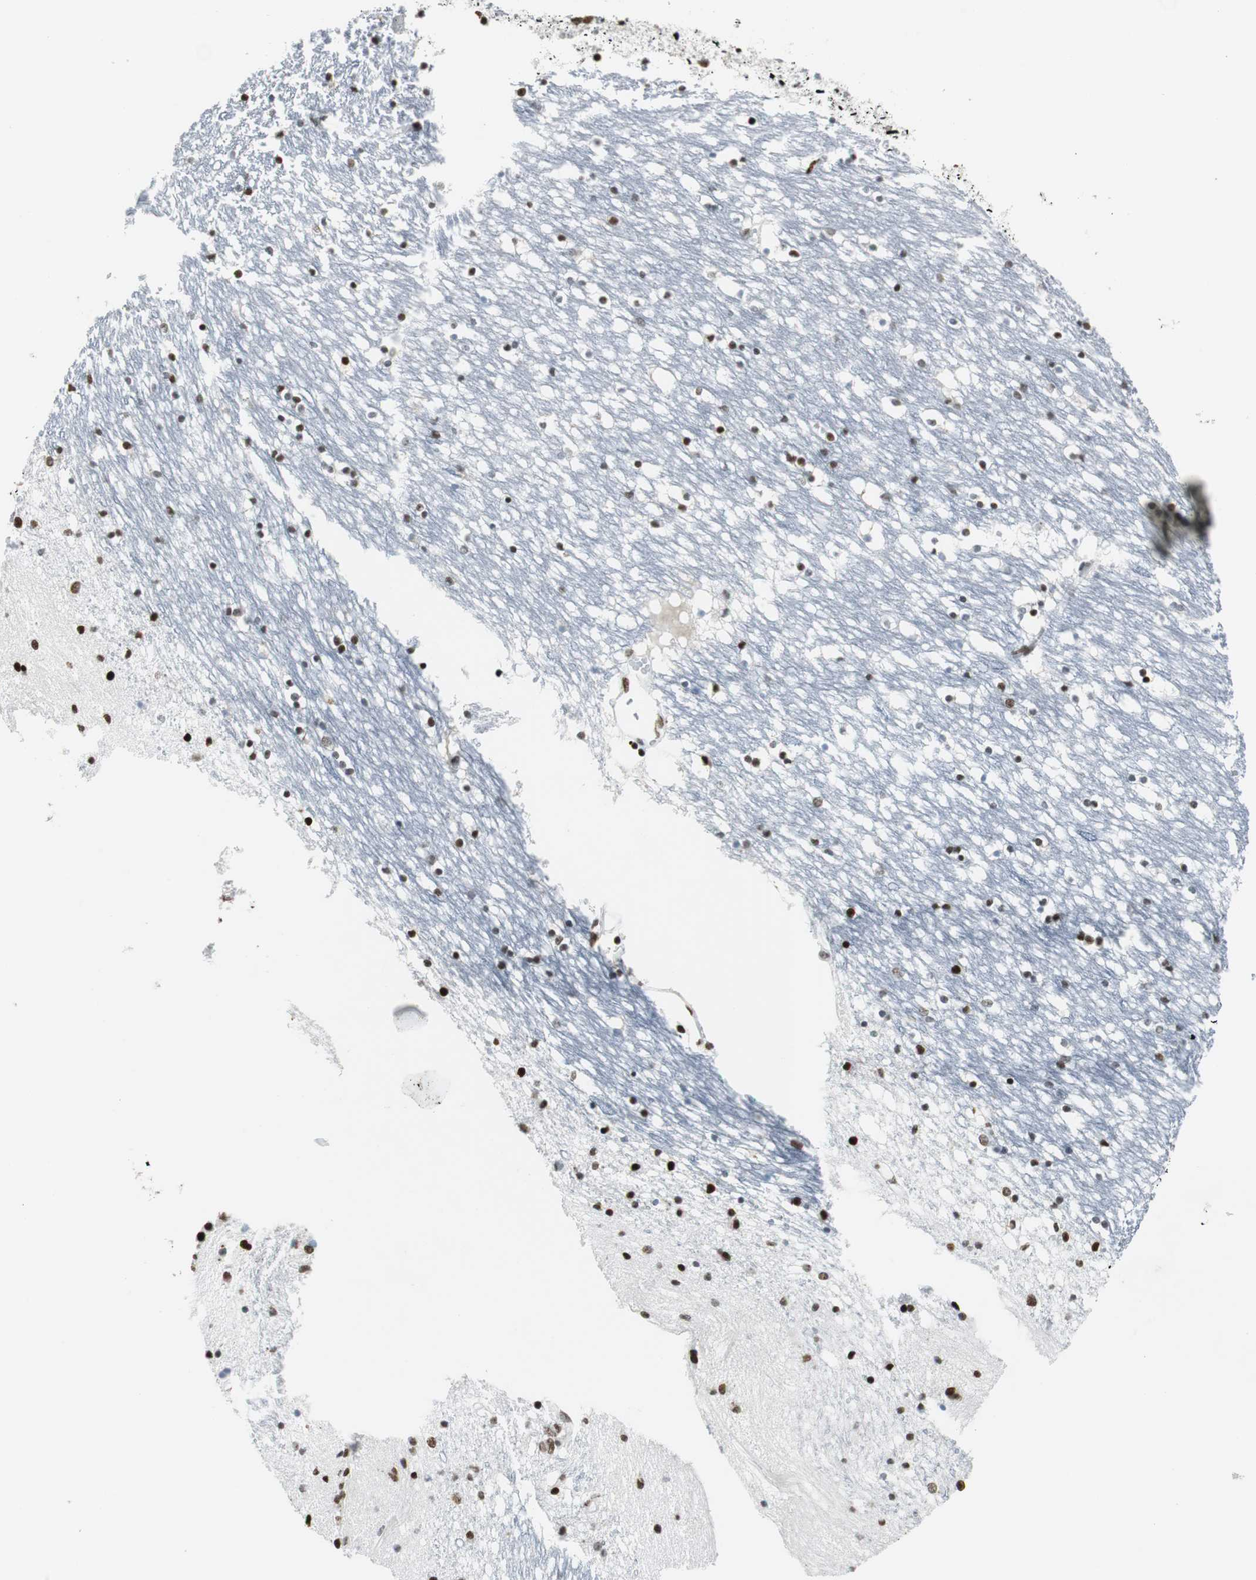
{"staining": {"intensity": "strong", "quantity": ">75%", "location": "nuclear"}, "tissue": "caudate", "cell_type": "Glial cells", "image_type": "normal", "snomed": [{"axis": "morphology", "description": "Normal tissue, NOS"}, {"axis": "topography", "description": "Lateral ventricle wall"}], "caption": "DAB (3,3'-diaminobenzidine) immunohistochemical staining of unremarkable caudate reveals strong nuclear protein expression in approximately >75% of glial cells.", "gene": "RBBP4", "patient": {"sex": "male", "age": 45}}